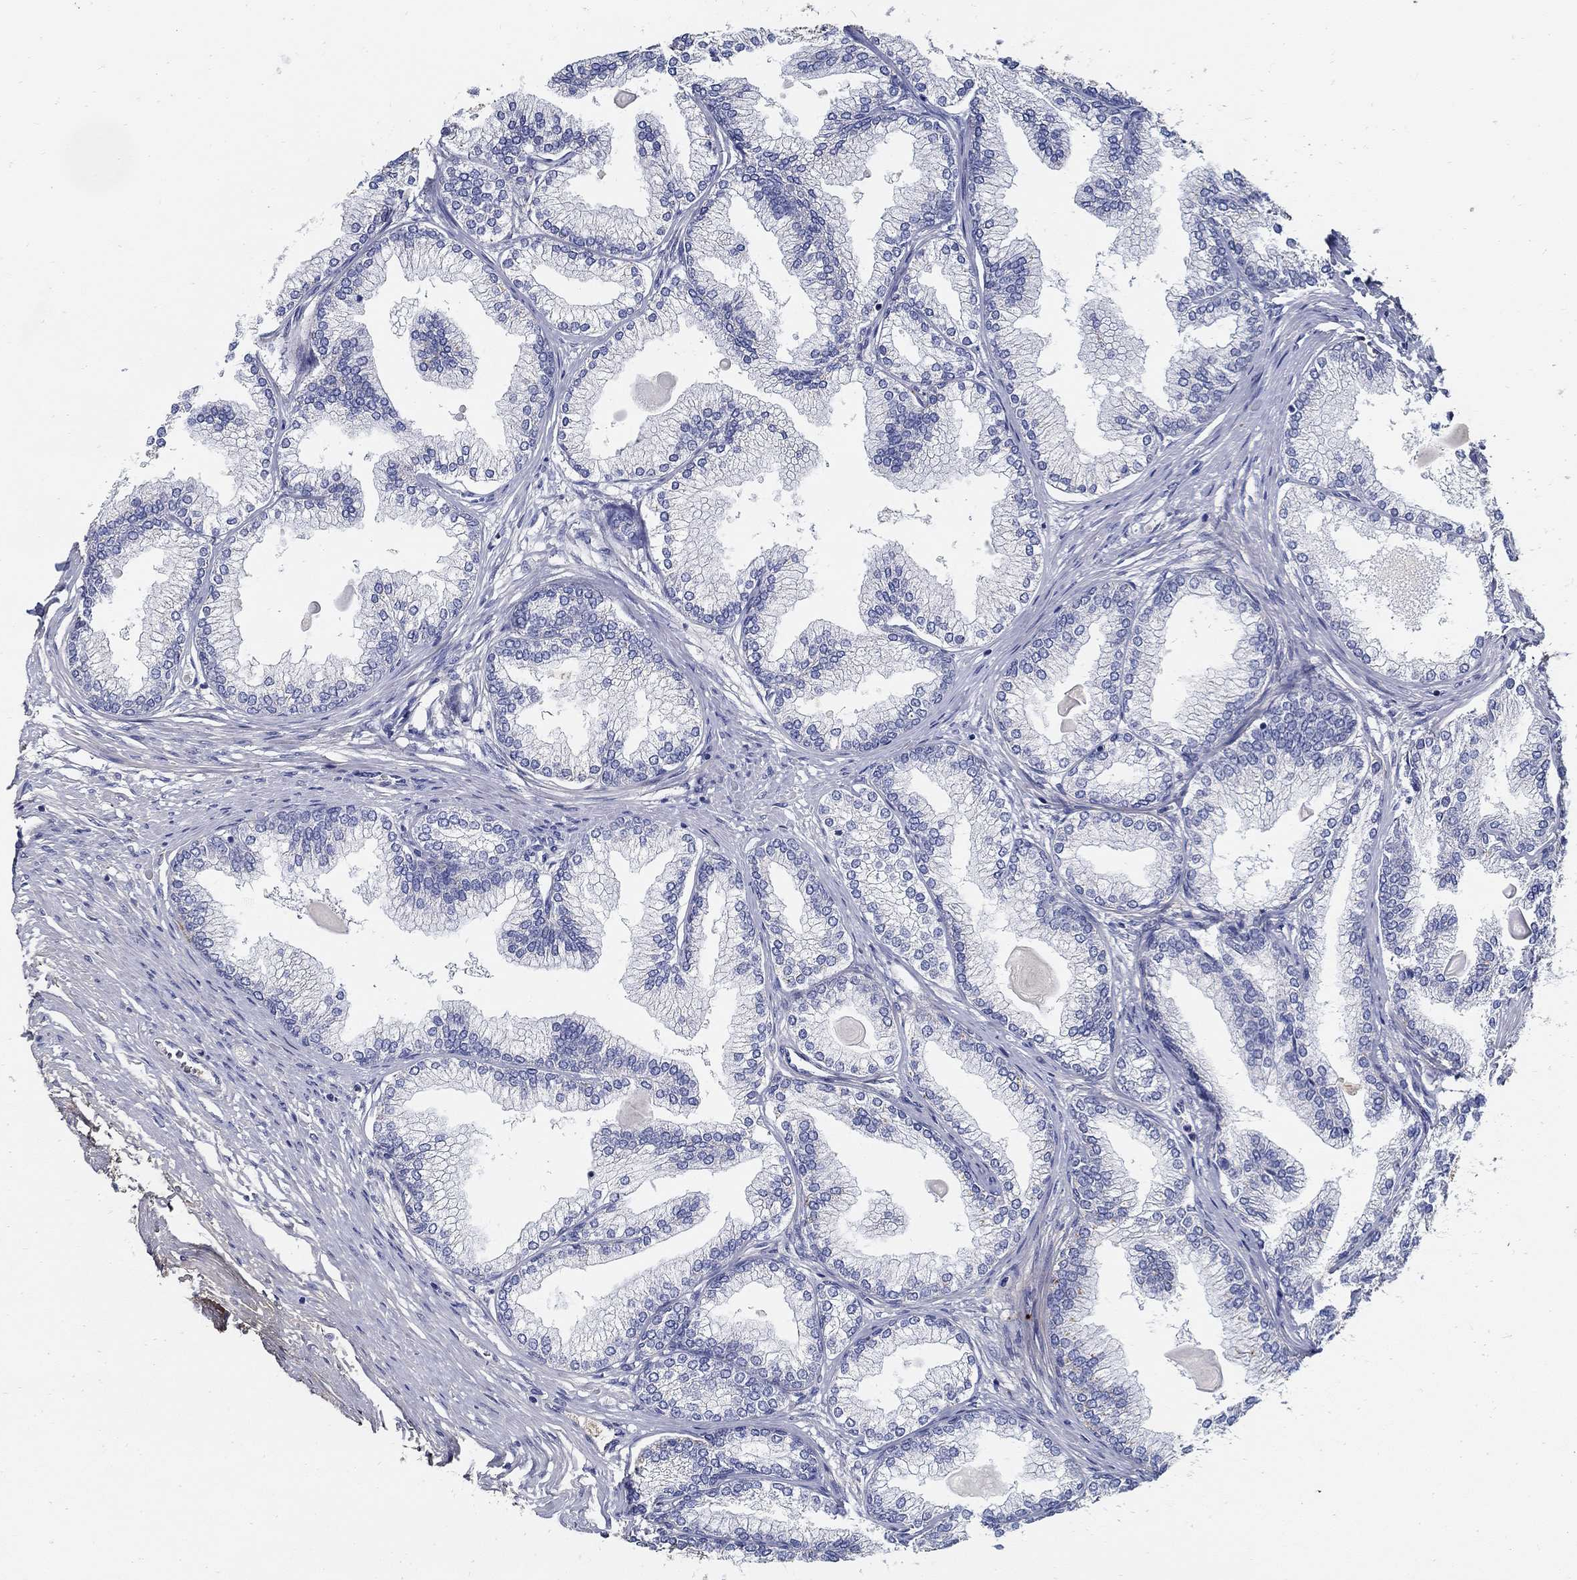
{"staining": {"intensity": "negative", "quantity": "none", "location": "none"}, "tissue": "prostate", "cell_type": "Glandular cells", "image_type": "normal", "snomed": [{"axis": "morphology", "description": "Normal tissue, NOS"}, {"axis": "topography", "description": "Prostate"}], "caption": "High power microscopy histopathology image of an immunohistochemistry (IHC) micrograph of normal prostate, revealing no significant expression in glandular cells.", "gene": "TGFBI", "patient": {"sex": "male", "age": 72}}